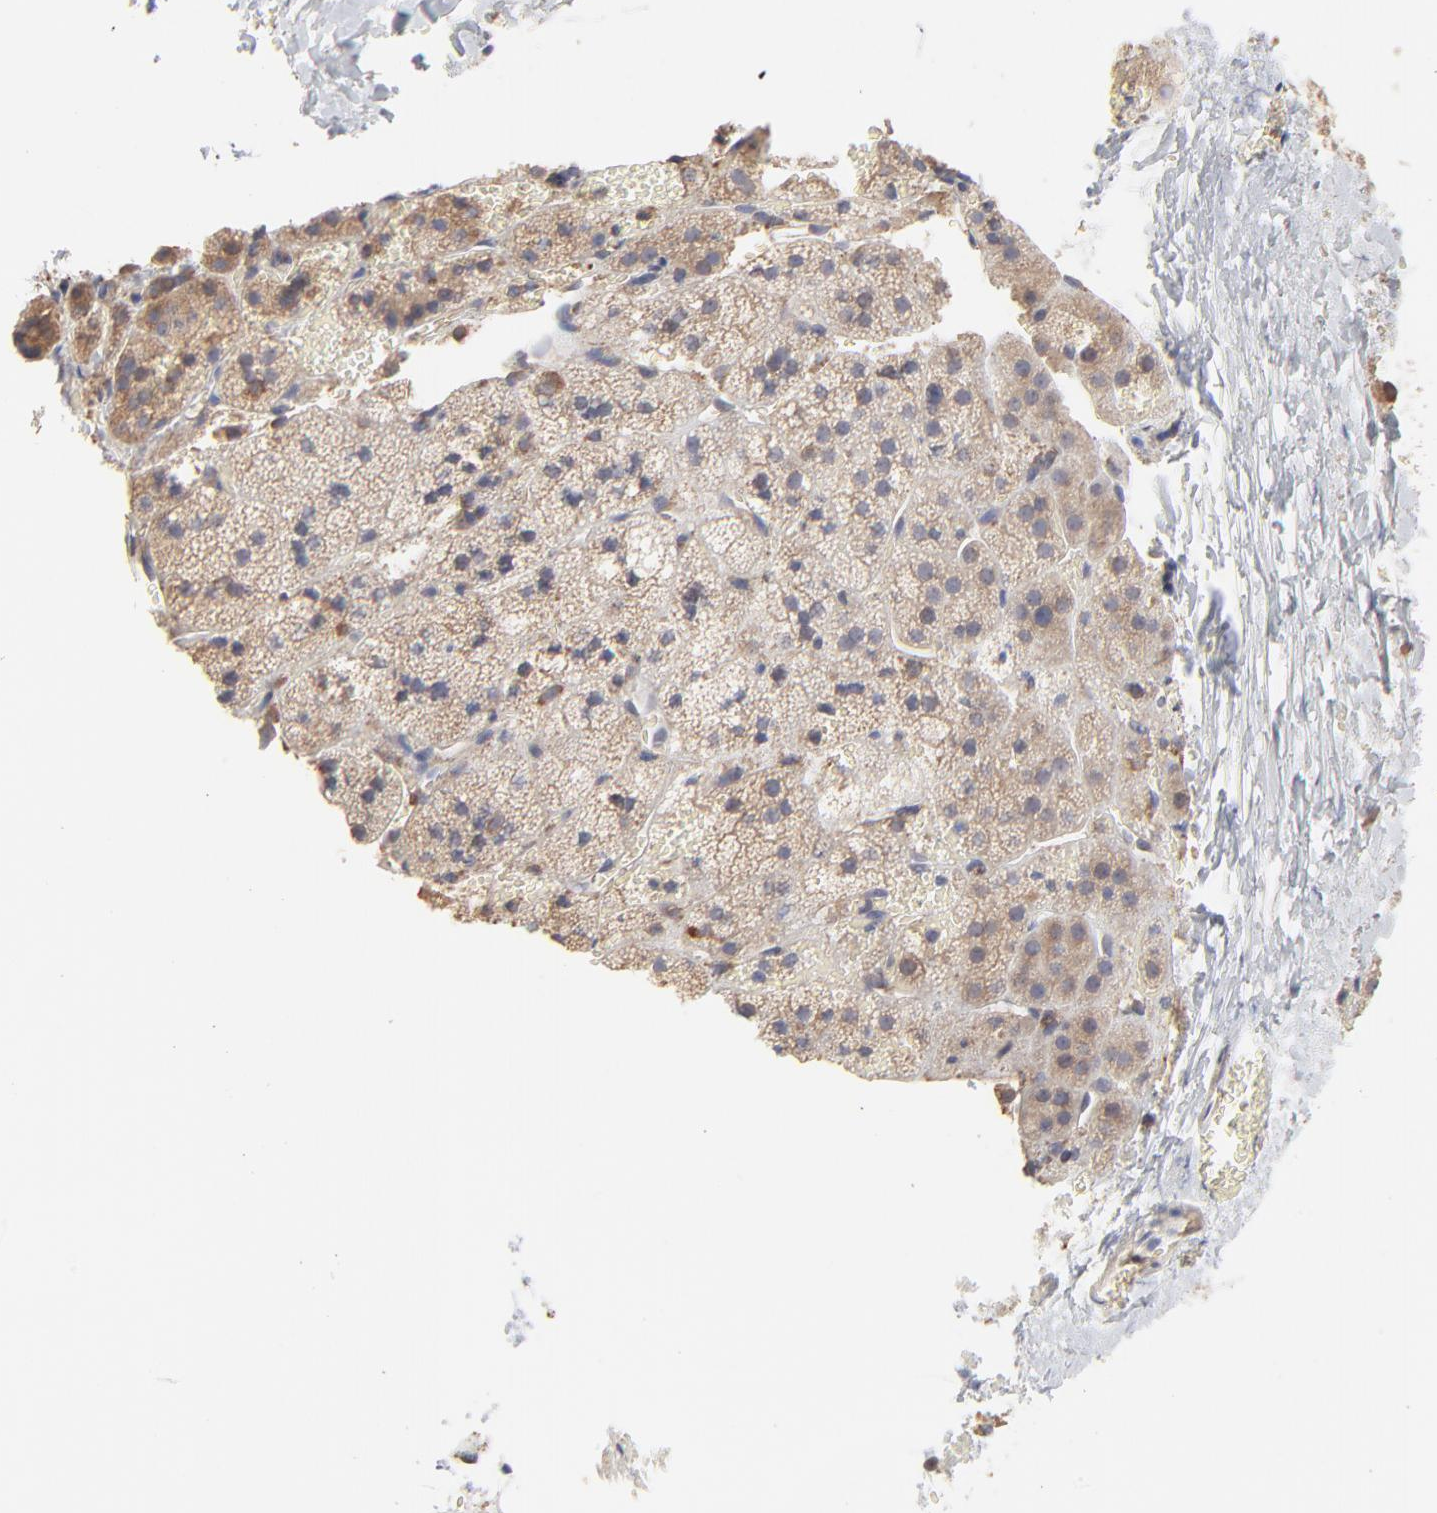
{"staining": {"intensity": "weak", "quantity": "25%-75%", "location": "cytoplasmic/membranous"}, "tissue": "adrenal gland", "cell_type": "Glandular cells", "image_type": "normal", "snomed": [{"axis": "morphology", "description": "Normal tissue, NOS"}, {"axis": "topography", "description": "Adrenal gland"}], "caption": "High-magnification brightfield microscopy of benign adrenal gland stained with DAB (3,3'-diaminobenzidine) (brown) and counterstained with hematoxylin (blue). glandular cells exhibit weak cytoplasmic/membranous positivity is appreciated in about25%-75% of cells. The staining is performed using DAB brown chromogen to label protein expression. The nuclei are counter-stained blue using hematoxylin.", "gene": "RNF213", "patient": {"sex": "female", "age": 44}}